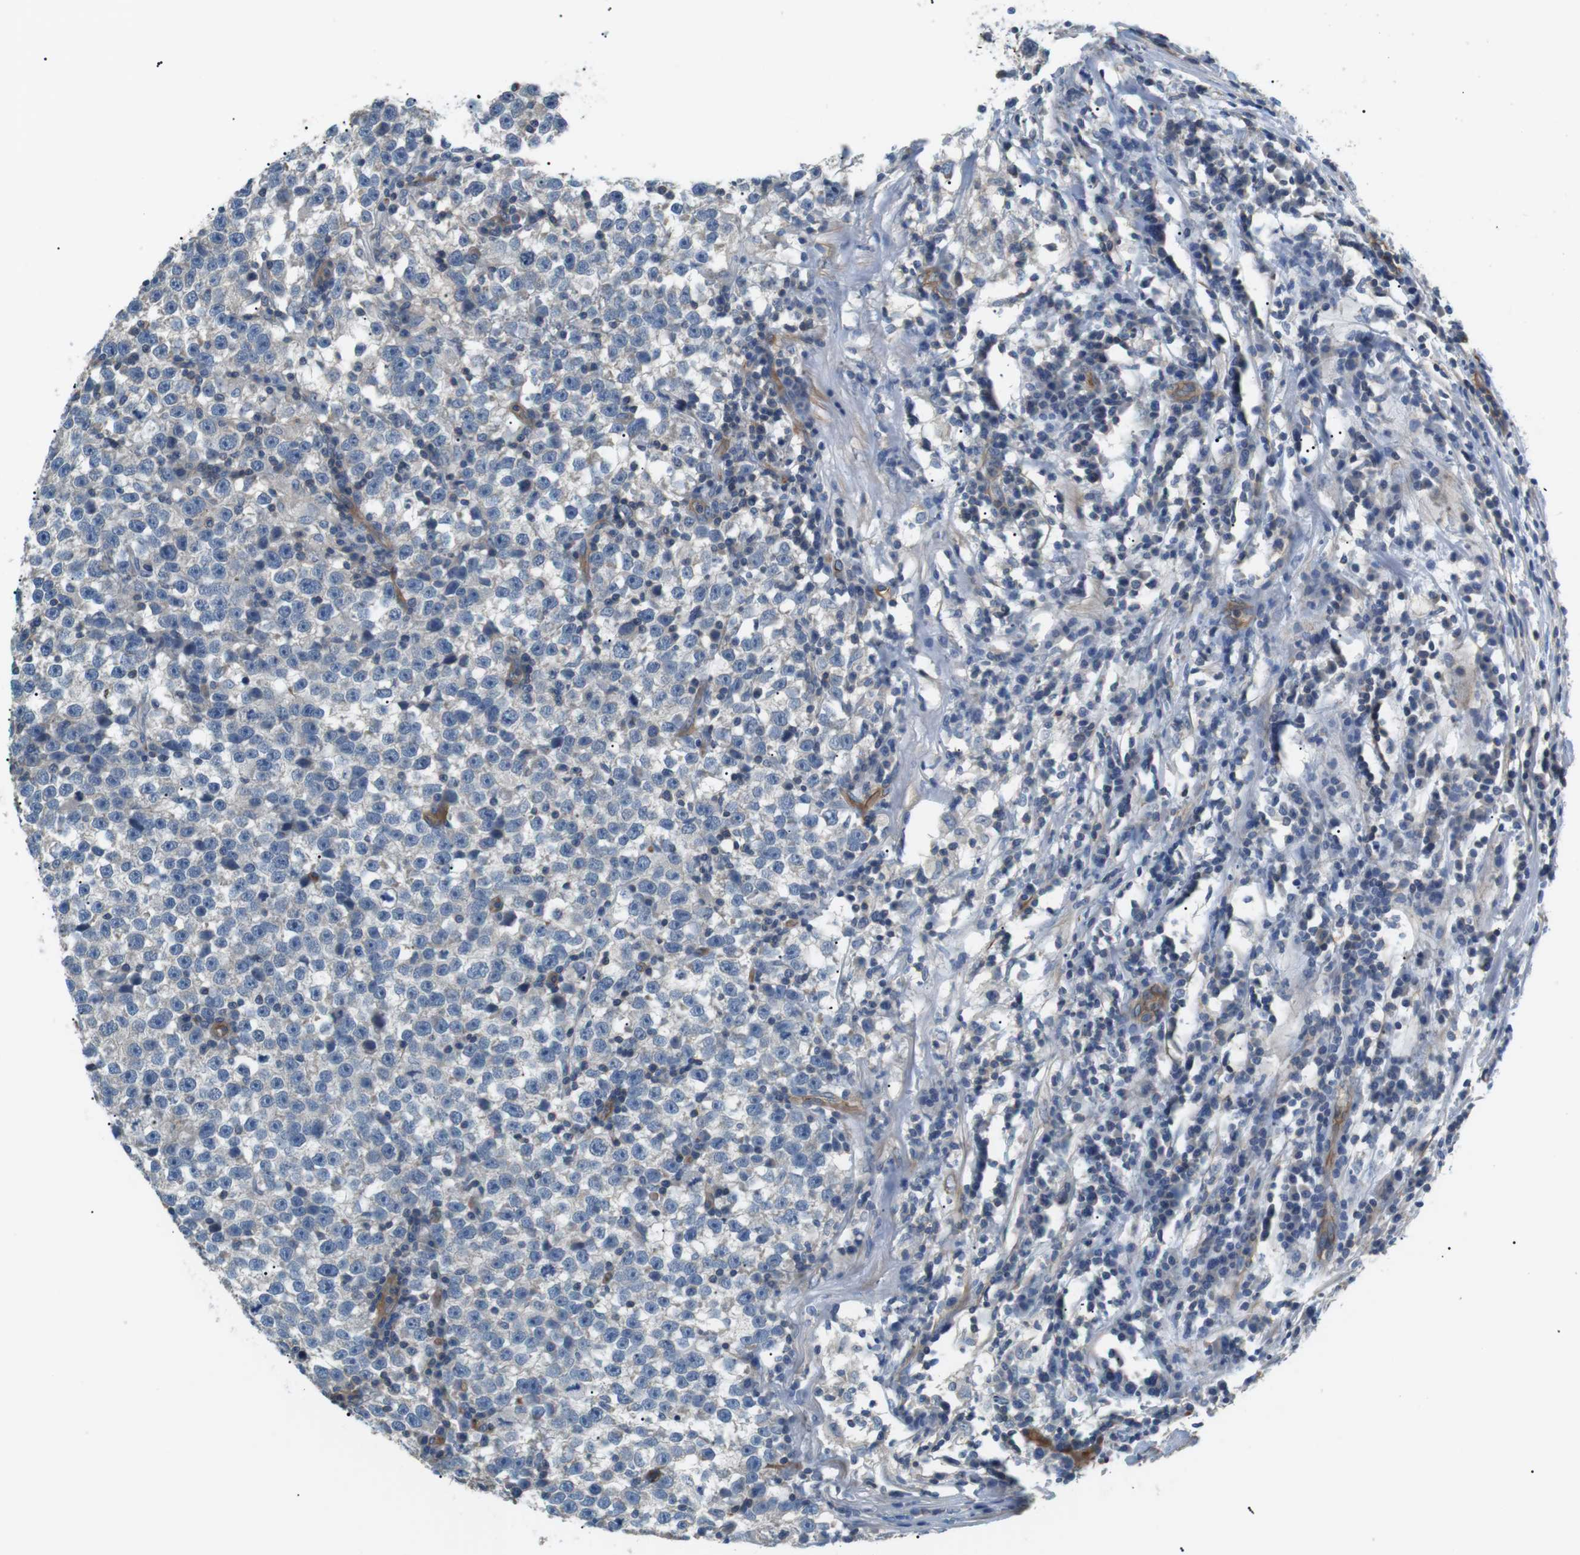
{"staining": {"intensity": "negative", "quantity": "none", "location": "none"}, "tissue": "testis cancer", "cell_type": "Tumor cells", "image_type": "cancer", "snomed": [{"axis": "morphology", "description": "Seminoma, NOS"}, {"axis": "topography", "description": "Testis"}], "caption": "Testis seminoma was stained to show a protein in brown. There is no significant positivity in tumor cells.", "gene": "ADCY10", "patient": {"sex": "male", "age": 43}}